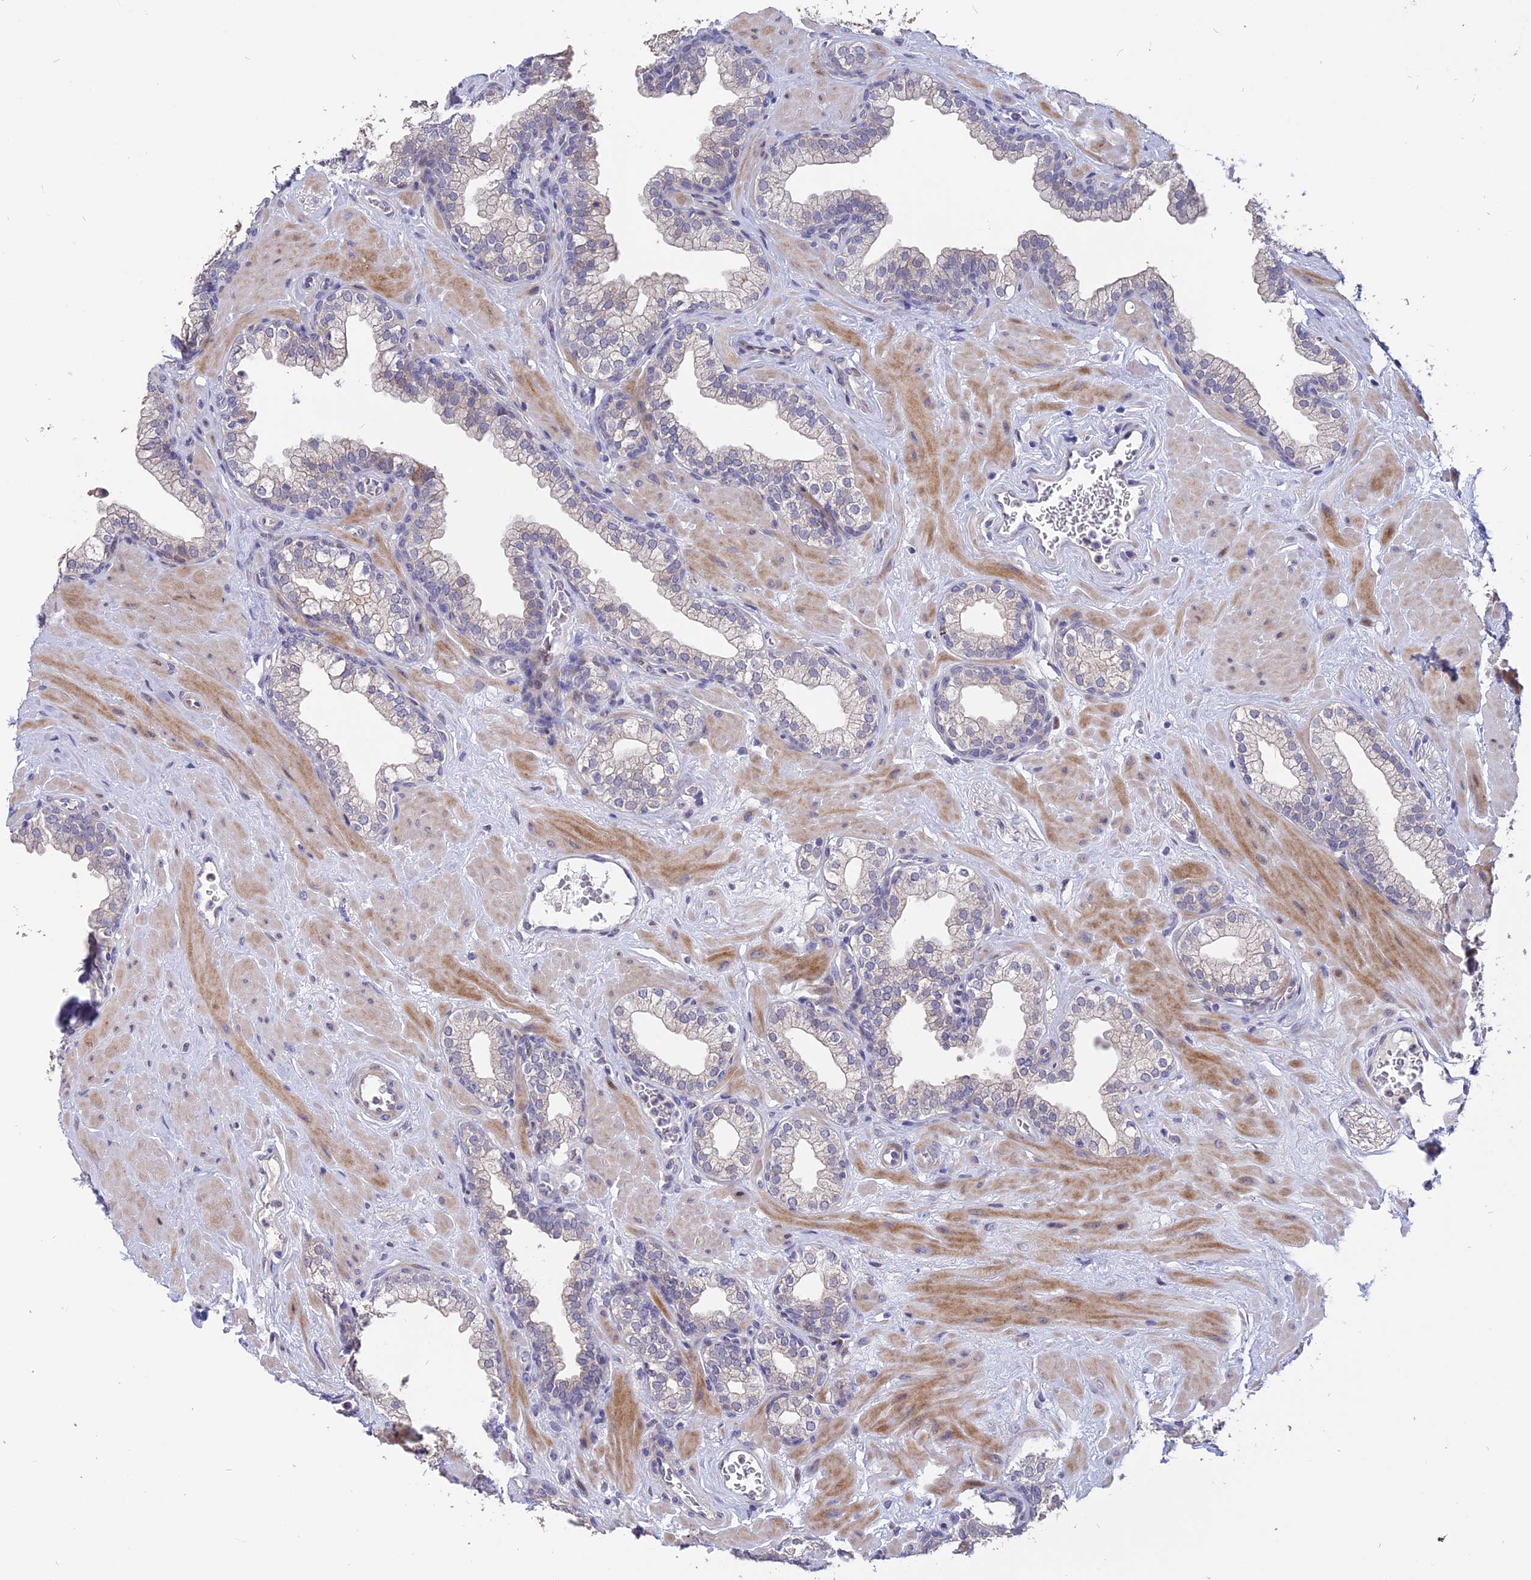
{"staining": {"intensity": "negative", "quantity": "none", "location": "none"}, "tissue": "prostate", "cell_type": "Glandular cells", "image_type": "normal", "snomed": [{"axis": "morphology", "description": "Normal tissue, NOS"}, {"axis": "morphology", "description": "Urothelial carcinoma, Low grade"}, {"axis": "topography", "description": "Urinary bladder"}, {"axis": "topography", "description": "Prostate"}], "caption": "Histopathology image shows no significant protein expression in glandular cells of benign prostate.", "gene": "TMEM263", "patient": {"sex": "male", "age": 60}}